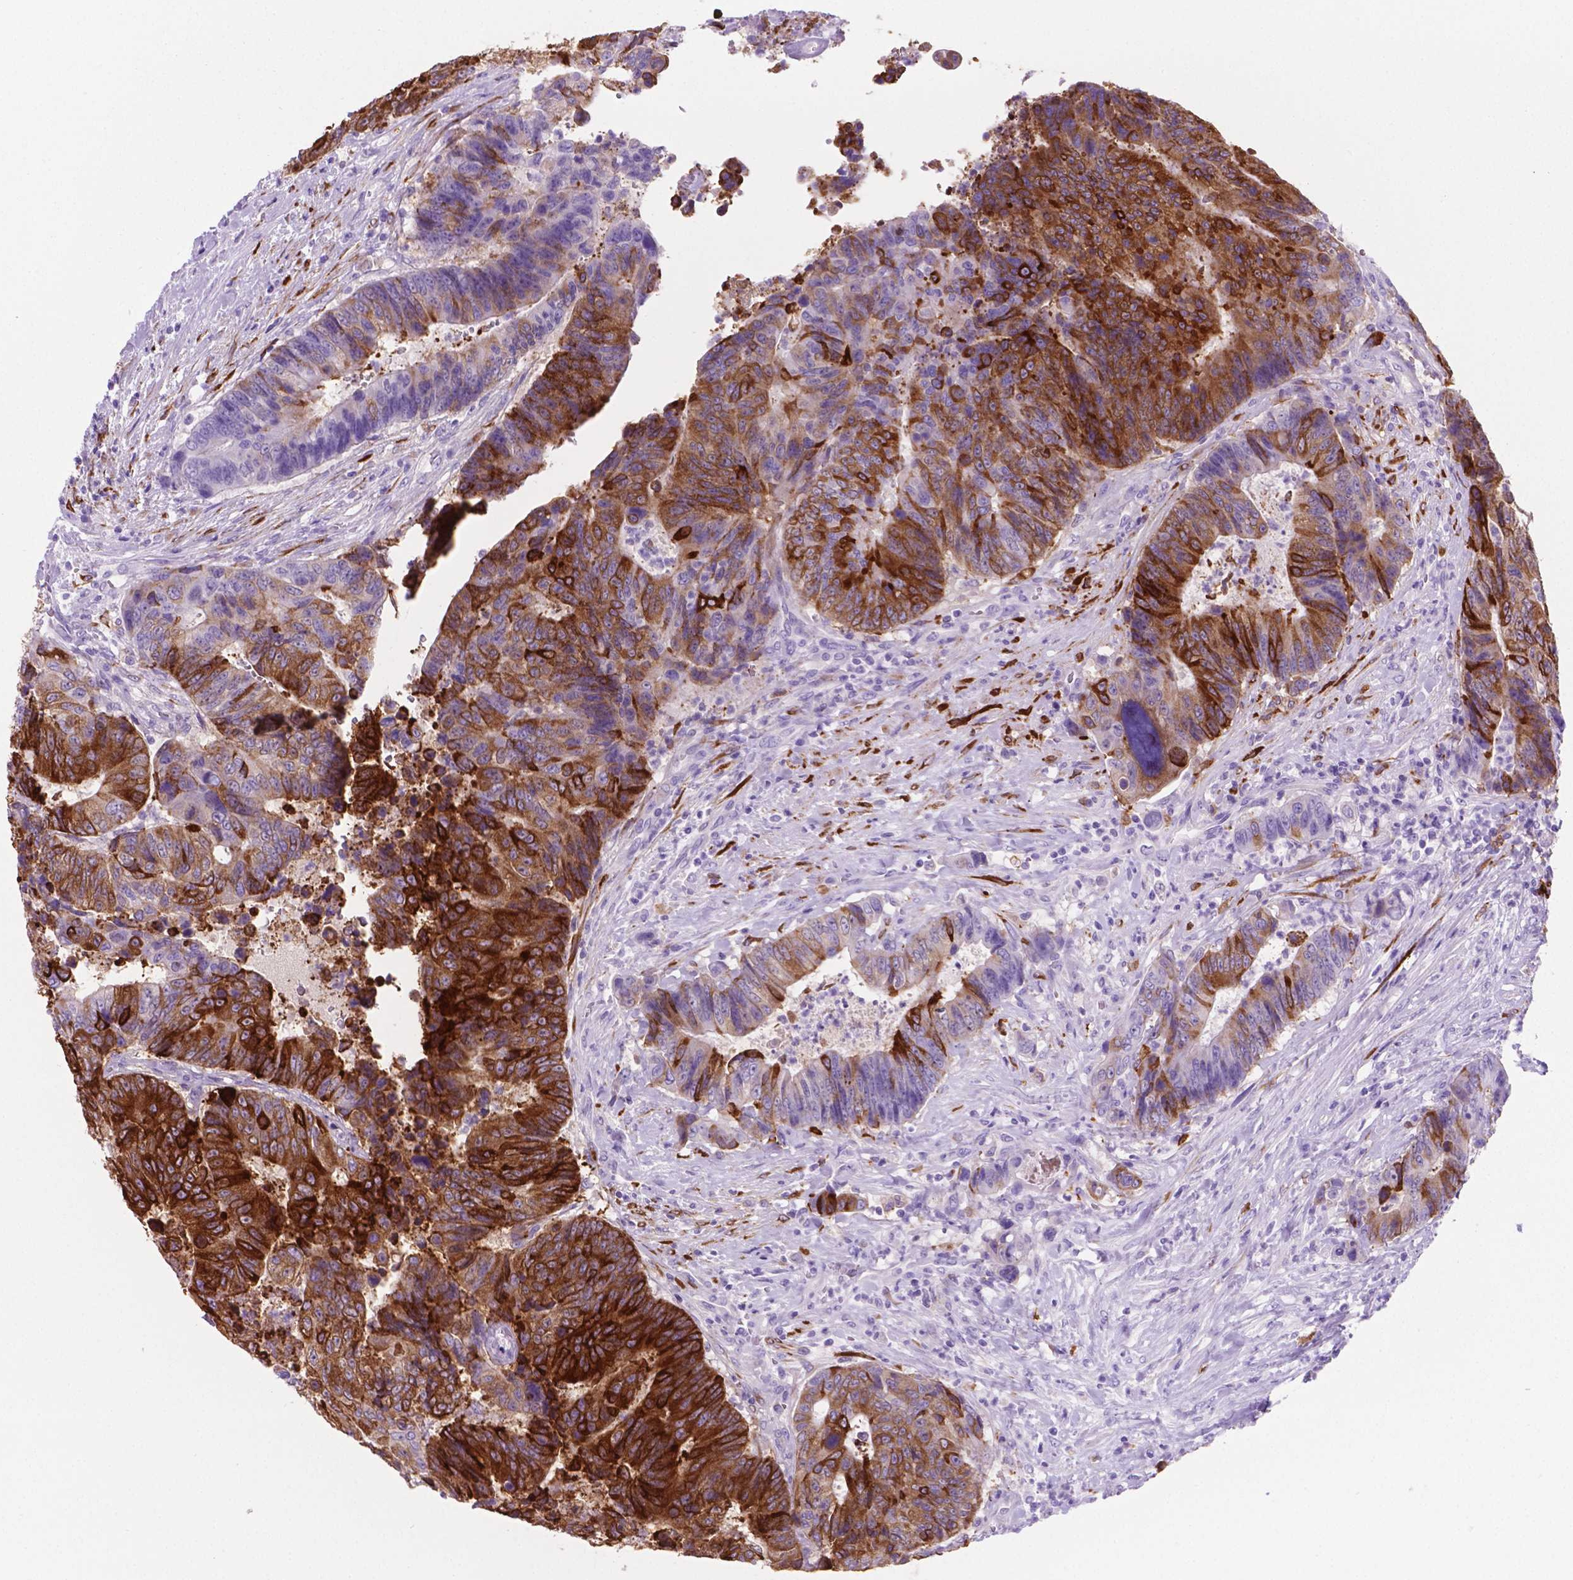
{"staining": {"intensity": "strong", "quantity": "25%-75%", "location": "cytoplasmic/membranous"}, "tissue": "colorectal cancer", "cell_type": "Tumor cells", "image_type": "cancer", "snomed": [{"axis": "morphology", "description": "Adenocarcinoma, NOS"}, {"axis": "topography", "description": "Colon"}], "caption": "This photomicrograph shows colorectal cancer (adenocarcinoma) stained with immunohistochemistry (IHC) to label a protein in brown. The cytoplasmic/membranous of tumor cells show strong positivity for the protein. Nuclei are counter-stained blue.", "gene": "MACF1", "patient": {"sex": "female", "age": 48}}